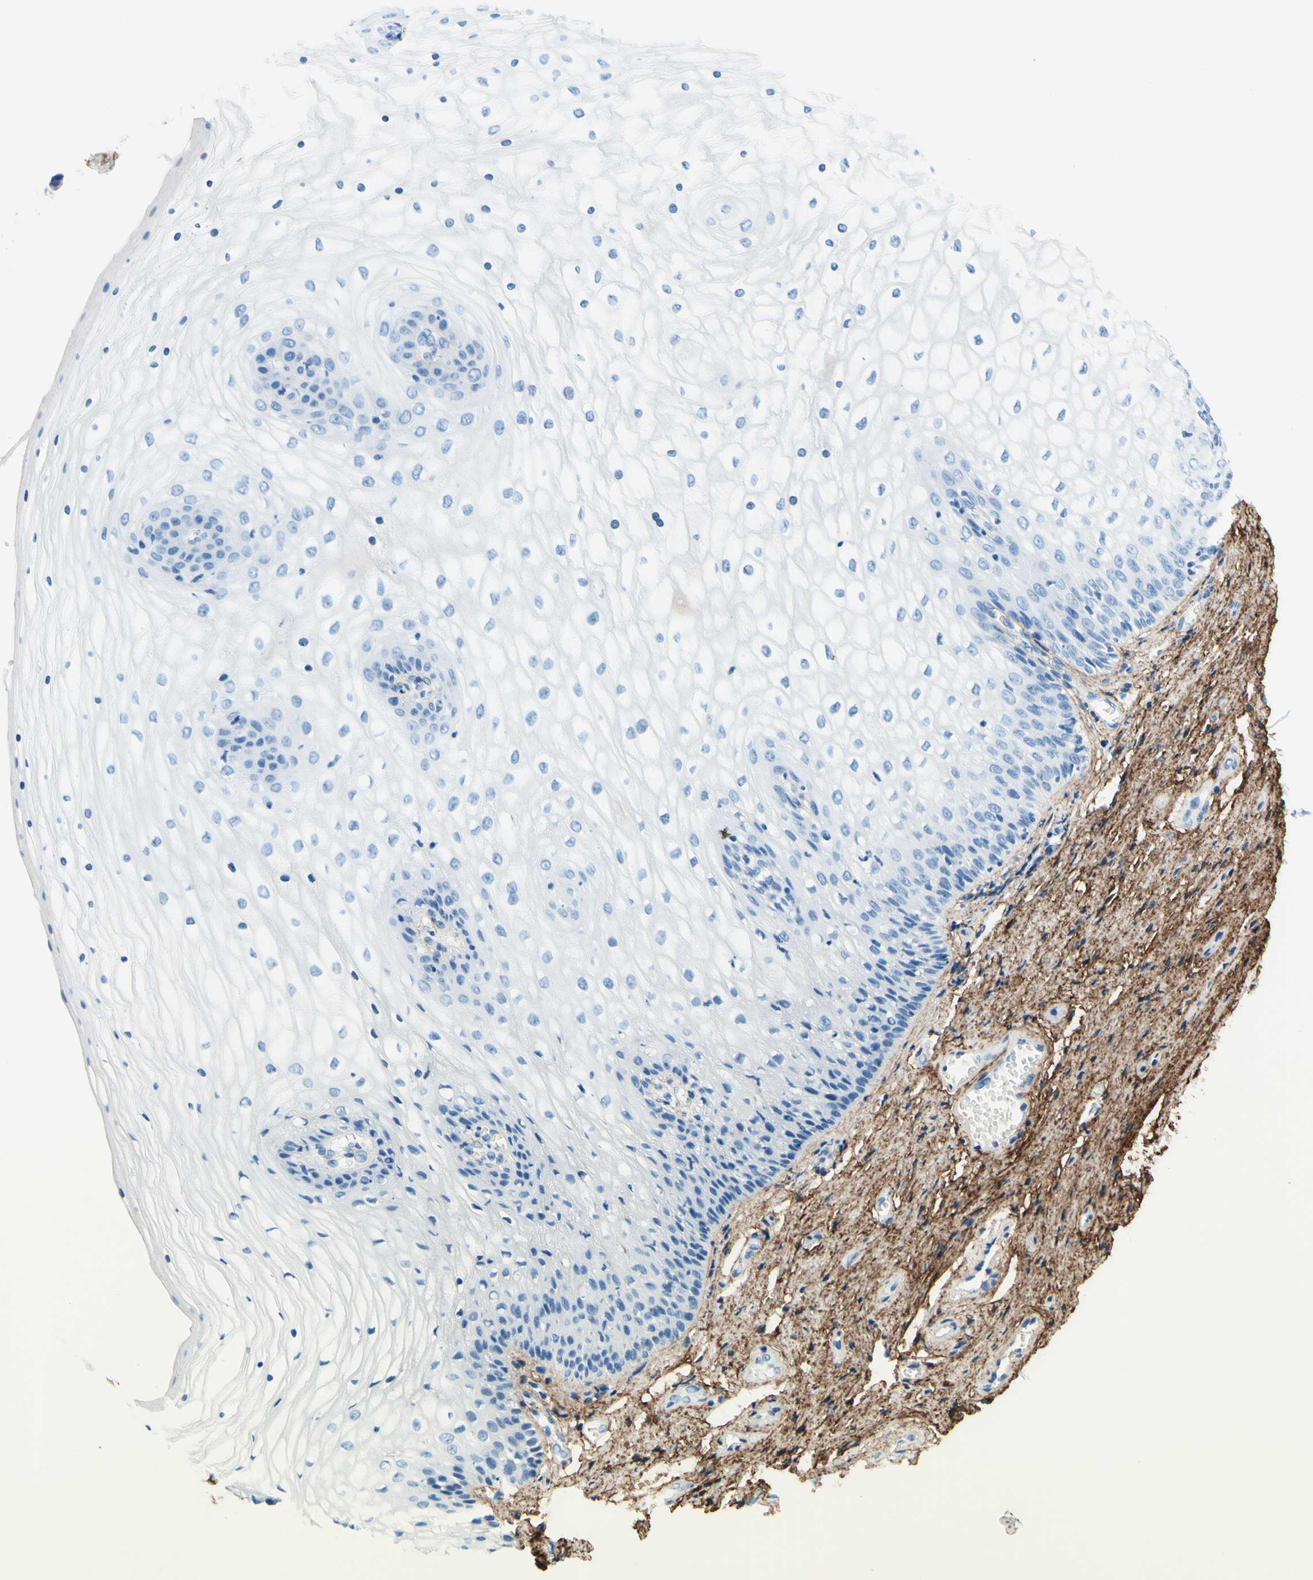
{"staining": {"intensity": "negative", "quantity": "none", "location": "none"}, "tissue": "vagina", "cell_type": "Squamous epithelial cells", "image_type": "normal", "snomed": [{"axis": "morphology", "description": "Normal tissue, NOS"}, {"axis": "topography", "description": "Vagina"}], "caption": "This is an immunohistochemistry histopathology image of benign vagina. There is no expression in squamous epithelial cells.", "gene": "MFAP5", "patient": {"sex": "female", "age": 34}}